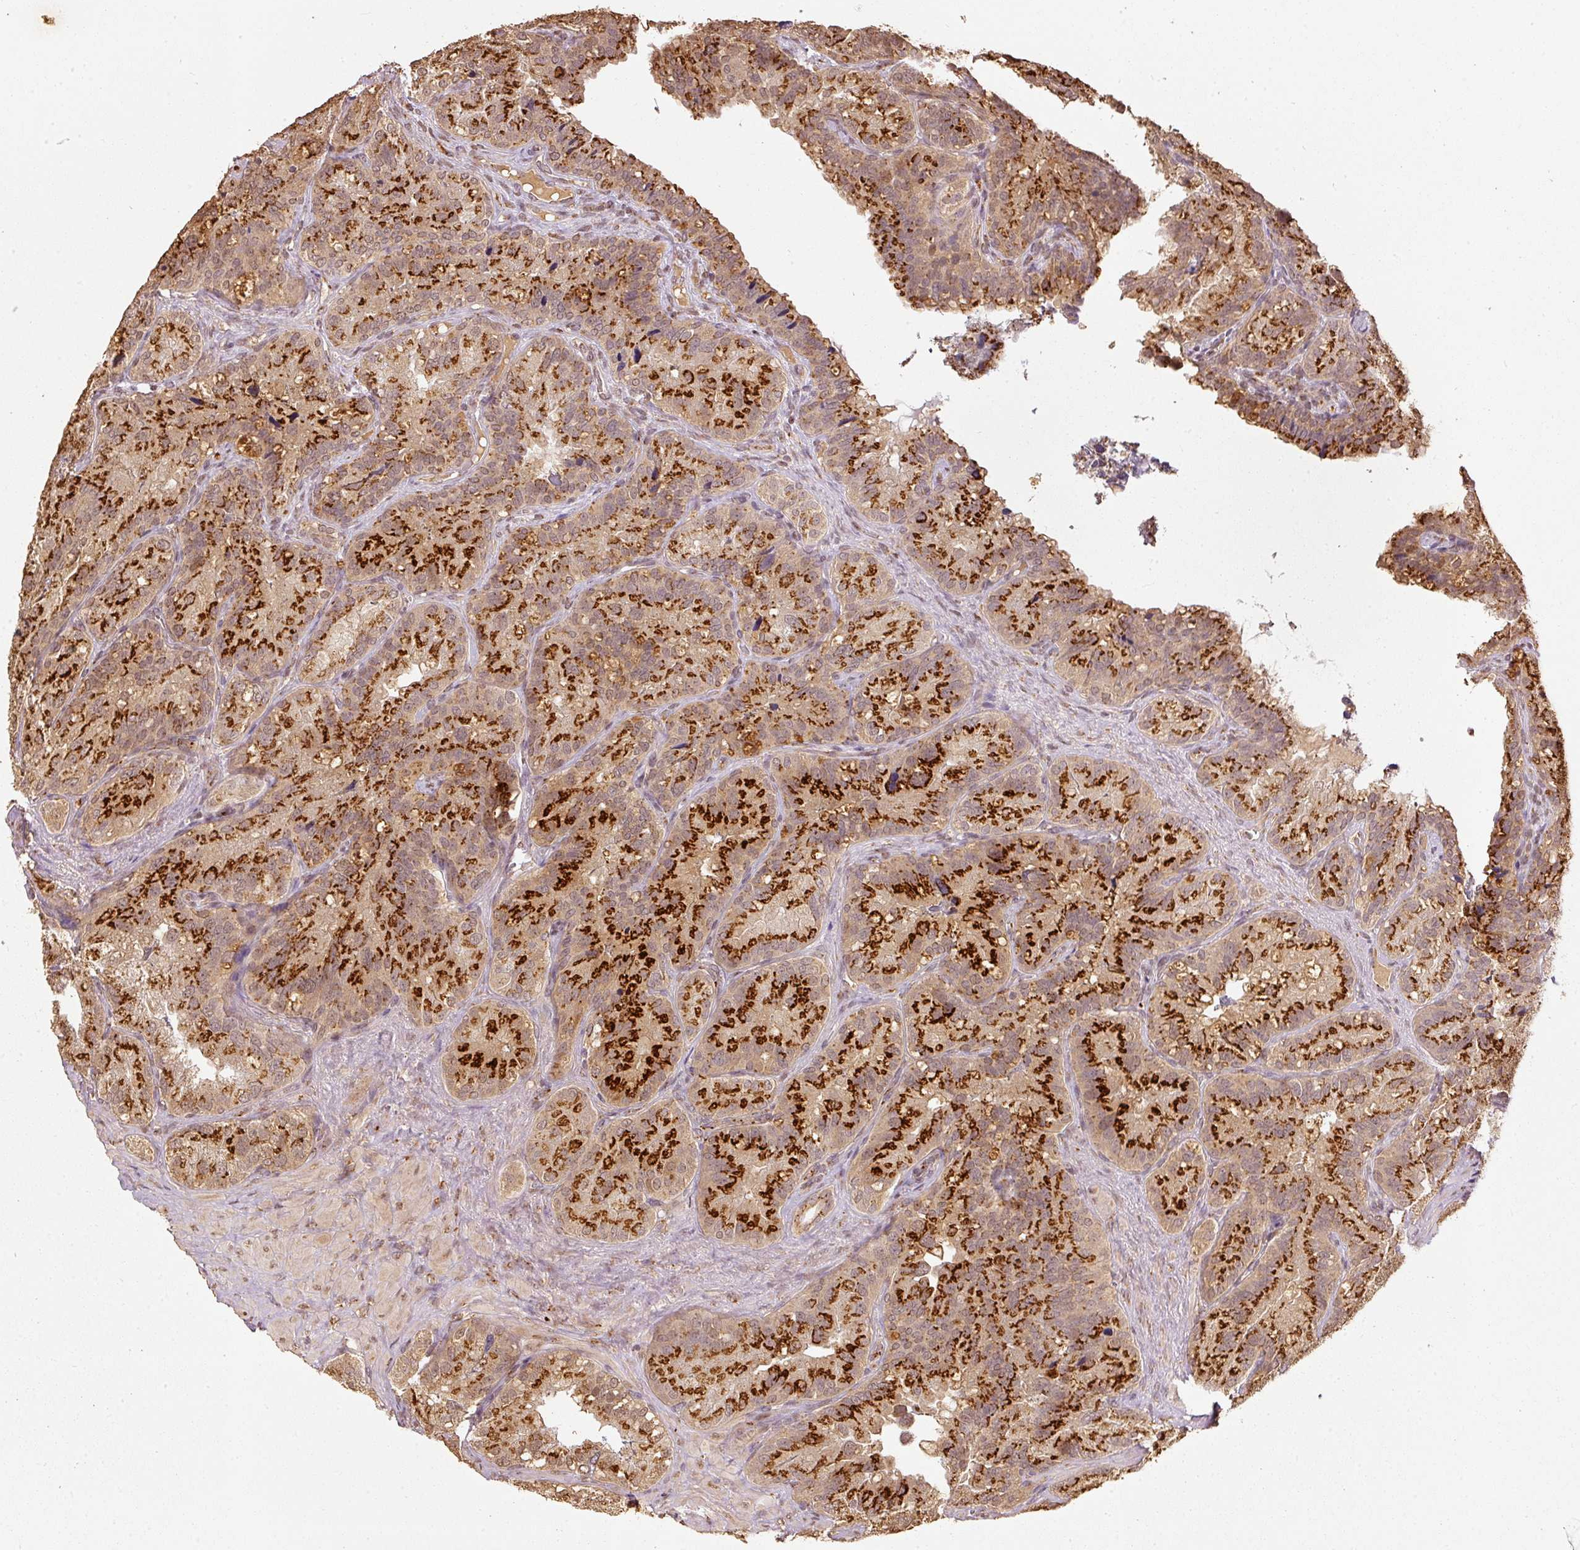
{"staining": {"intensity": "strong", "quantity": ">75%", "location": "cytoplasmic/membranous"}, "tissue": "seminal vesicle", "cell_type": "Glandular cells", "image_type": "normal", "snomed": [{"axis": "morphology", "description": "Normal tissue, NOS"}, {"axis": "topography", "description": "Seminal veicle"}], "caption": "A high amount of strong cytoplasmic/membranous staining is seen in approximately >75% of glandular cells in benign seminal vesicle. The staining was performed using DAB to visualize the protein expression in brown, while the nuclei were stained in blue with hematoxylin (Magnification: 20x).", "gene": "FUT8", "patient": {"sex": "male", "age": 69}}